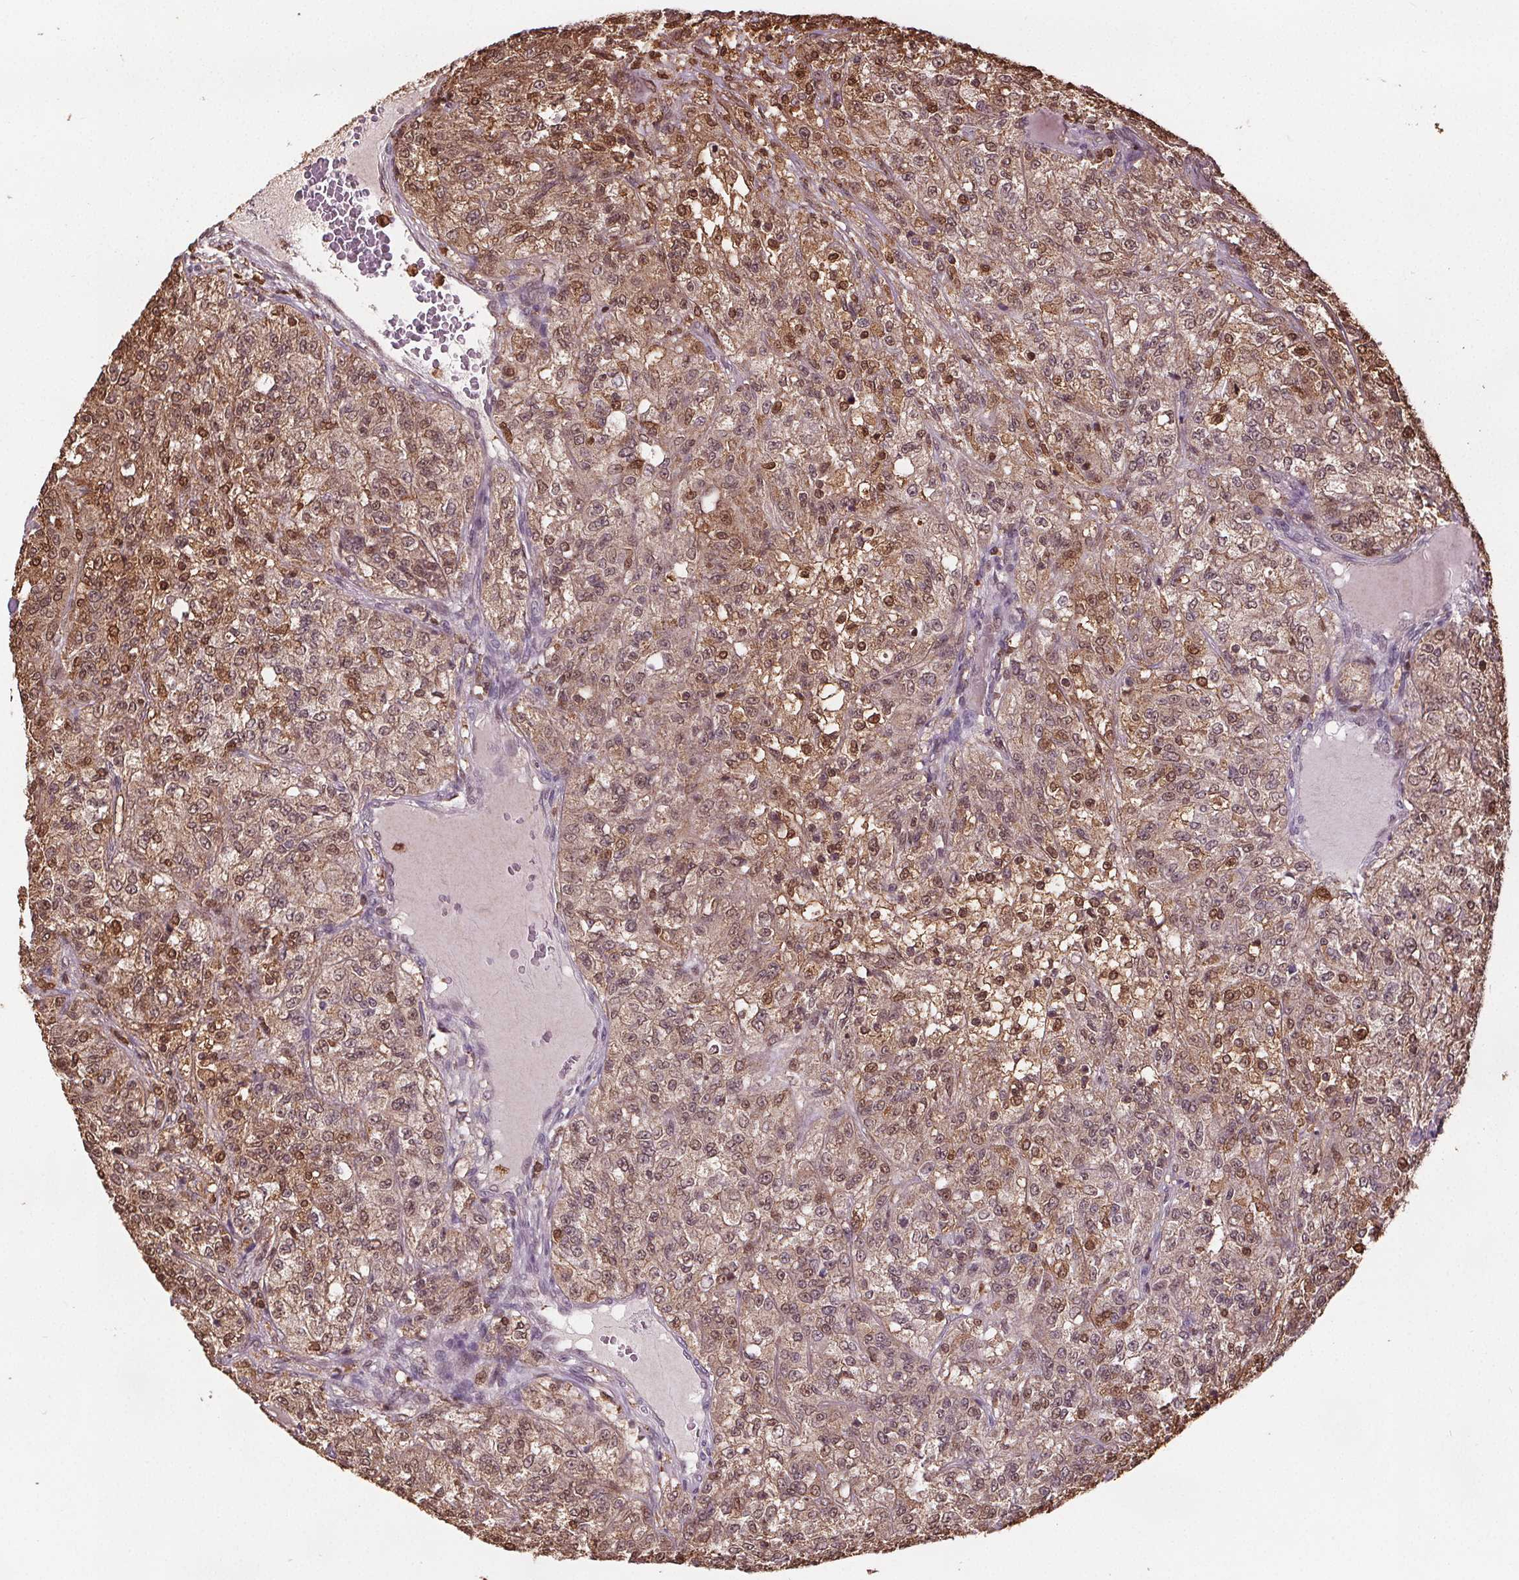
{"staining": {"intensity": "moderate", "quantity": ">75%", "location": "cytoplasmic/membranous,nuclear"}, "tissue": "renal cancer", "cell_type": "Tumor cells", "image_type": "cancer", "snomed": [{"axis": "morphology", "description": "Adenocarcinoma, NOS"}, {"axis": "topography", "description": "Kidney"}], "caption": "A brown stain labels moderate cytoplasmic/membranous and nuclear expression of a protein in human adenocarcinoma (renal) tumor cells.", "gene": "ENO1", "patient": {"sex": "female", "age": 63}}